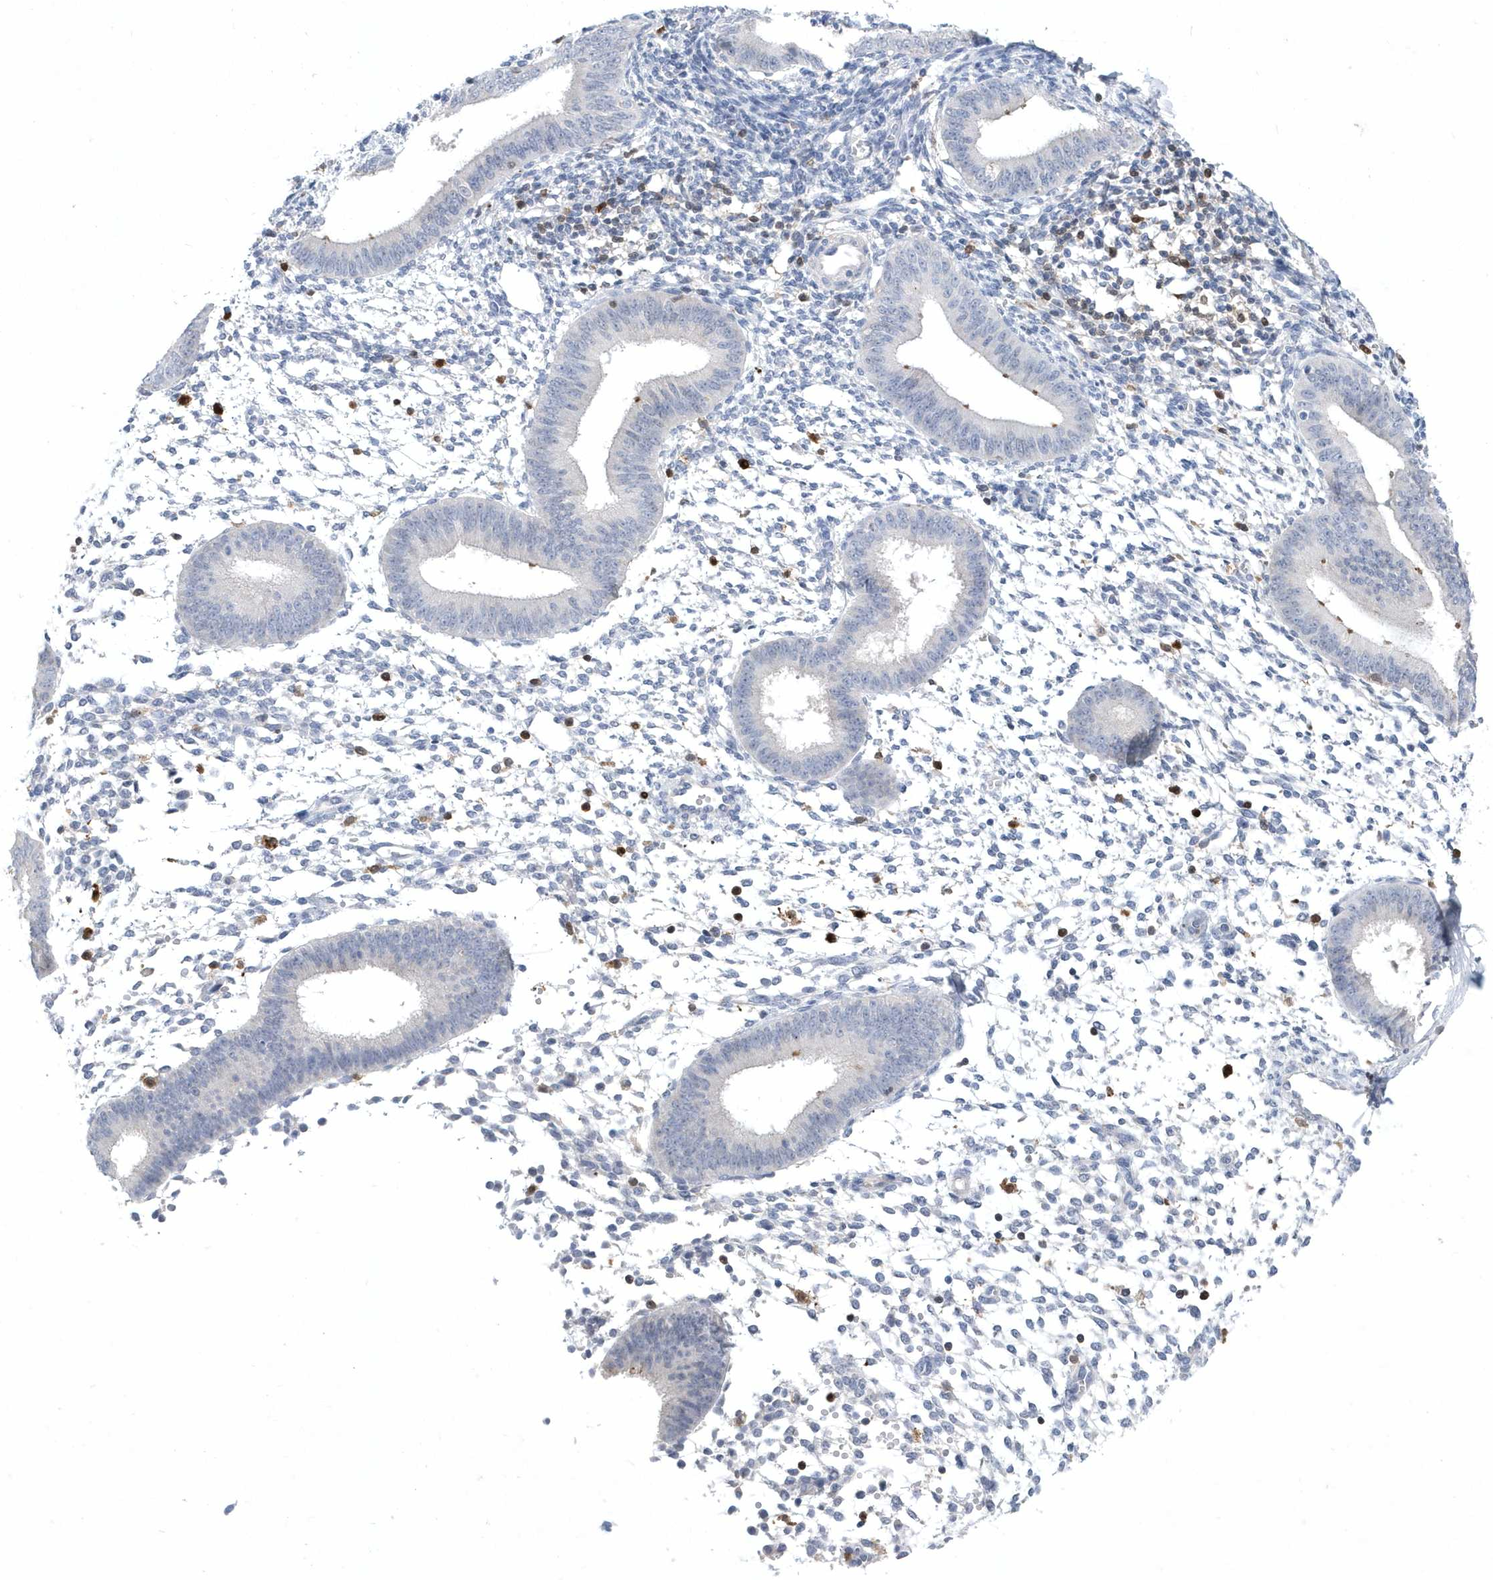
{"staining": {"intensity": "negative", "quantity": "none", "location": "none"}, "tissue": "endometrium", "cell_type": "Cells in endometrial stroma", "image_type": "normal", "snomed": [{"axis": "morphology", "description": "Normal tissue, NOS"}, {"axis": "topography", "description": "Uterus"}, {"axis": "topography", "description": "Endometrium"}], "caption": "Immunohistochemistry photomicrograph of unremarkable human endometrium stained for a protein (brown), which shows no positivity in cells in endometrial stroma. The staining is performed using DAB (3,3'-diaminobenzidine) brown chromogen with nuclei counter-stained in using hematoxylin.", "gene": "BHLHA15", "patient": {"sex": "female", "age": 48}}